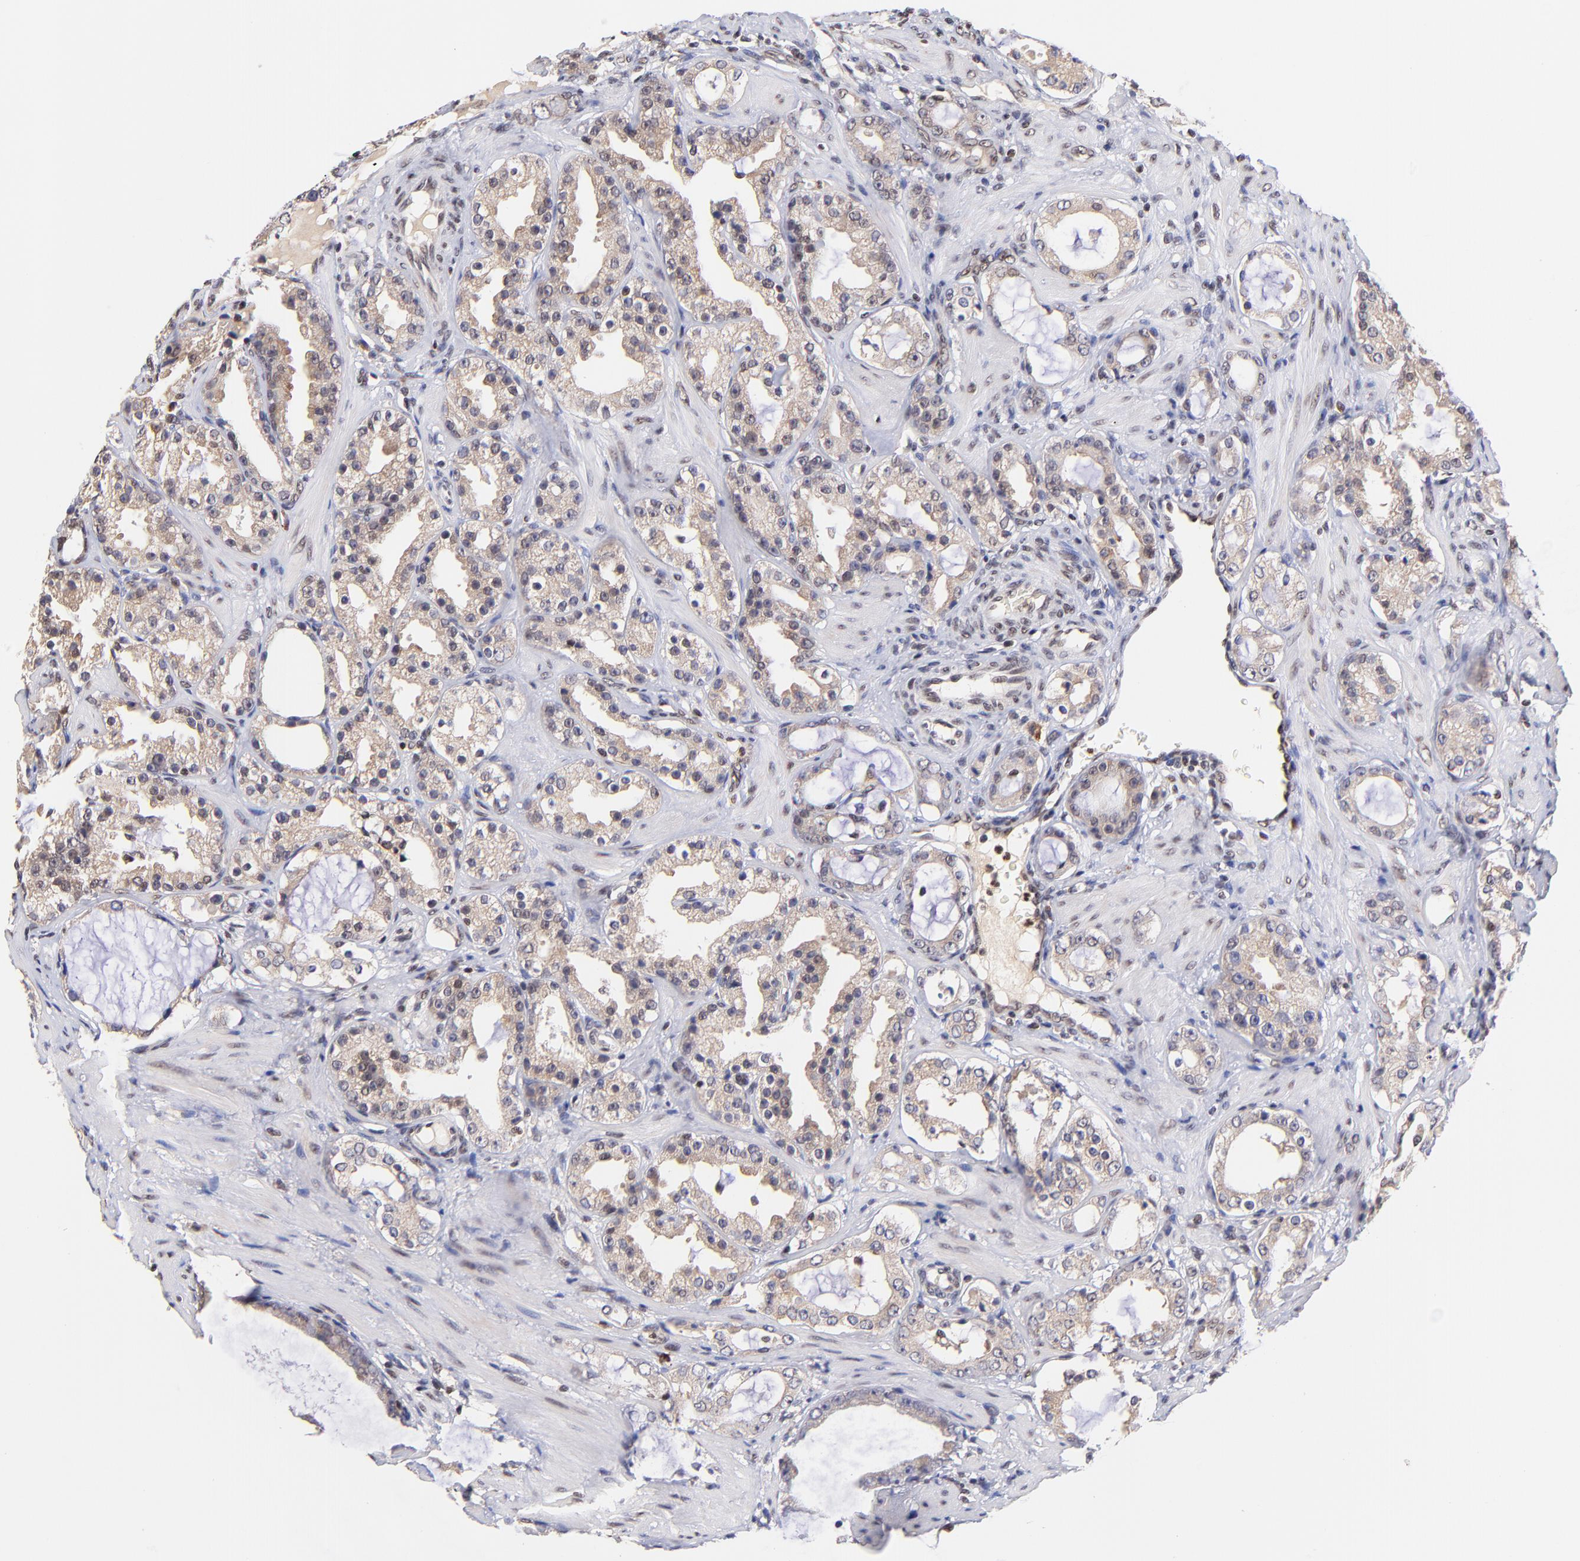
{"staining": {"intensity": "moderate", "quantity": ">75%", "location": "cytoplasmic/membranous"}, "tissue": "prostate cancer", "cell_type": "Tumor cells", "image_type": "cancer", "snomed": [{"axis": "morphology", "description": "Adenocarcinoma, Medium grade"}, {"axis": "topography", "description": "Prostate"}], "caption": "Prostate cancer tissue demonstrates moderate cytoplasmic/membranous positivity in about >75% of tumor cells, visualized by immunohistochemistry.", "gene": "WDR25", "patient": {"sex": "male", "age": 73}}